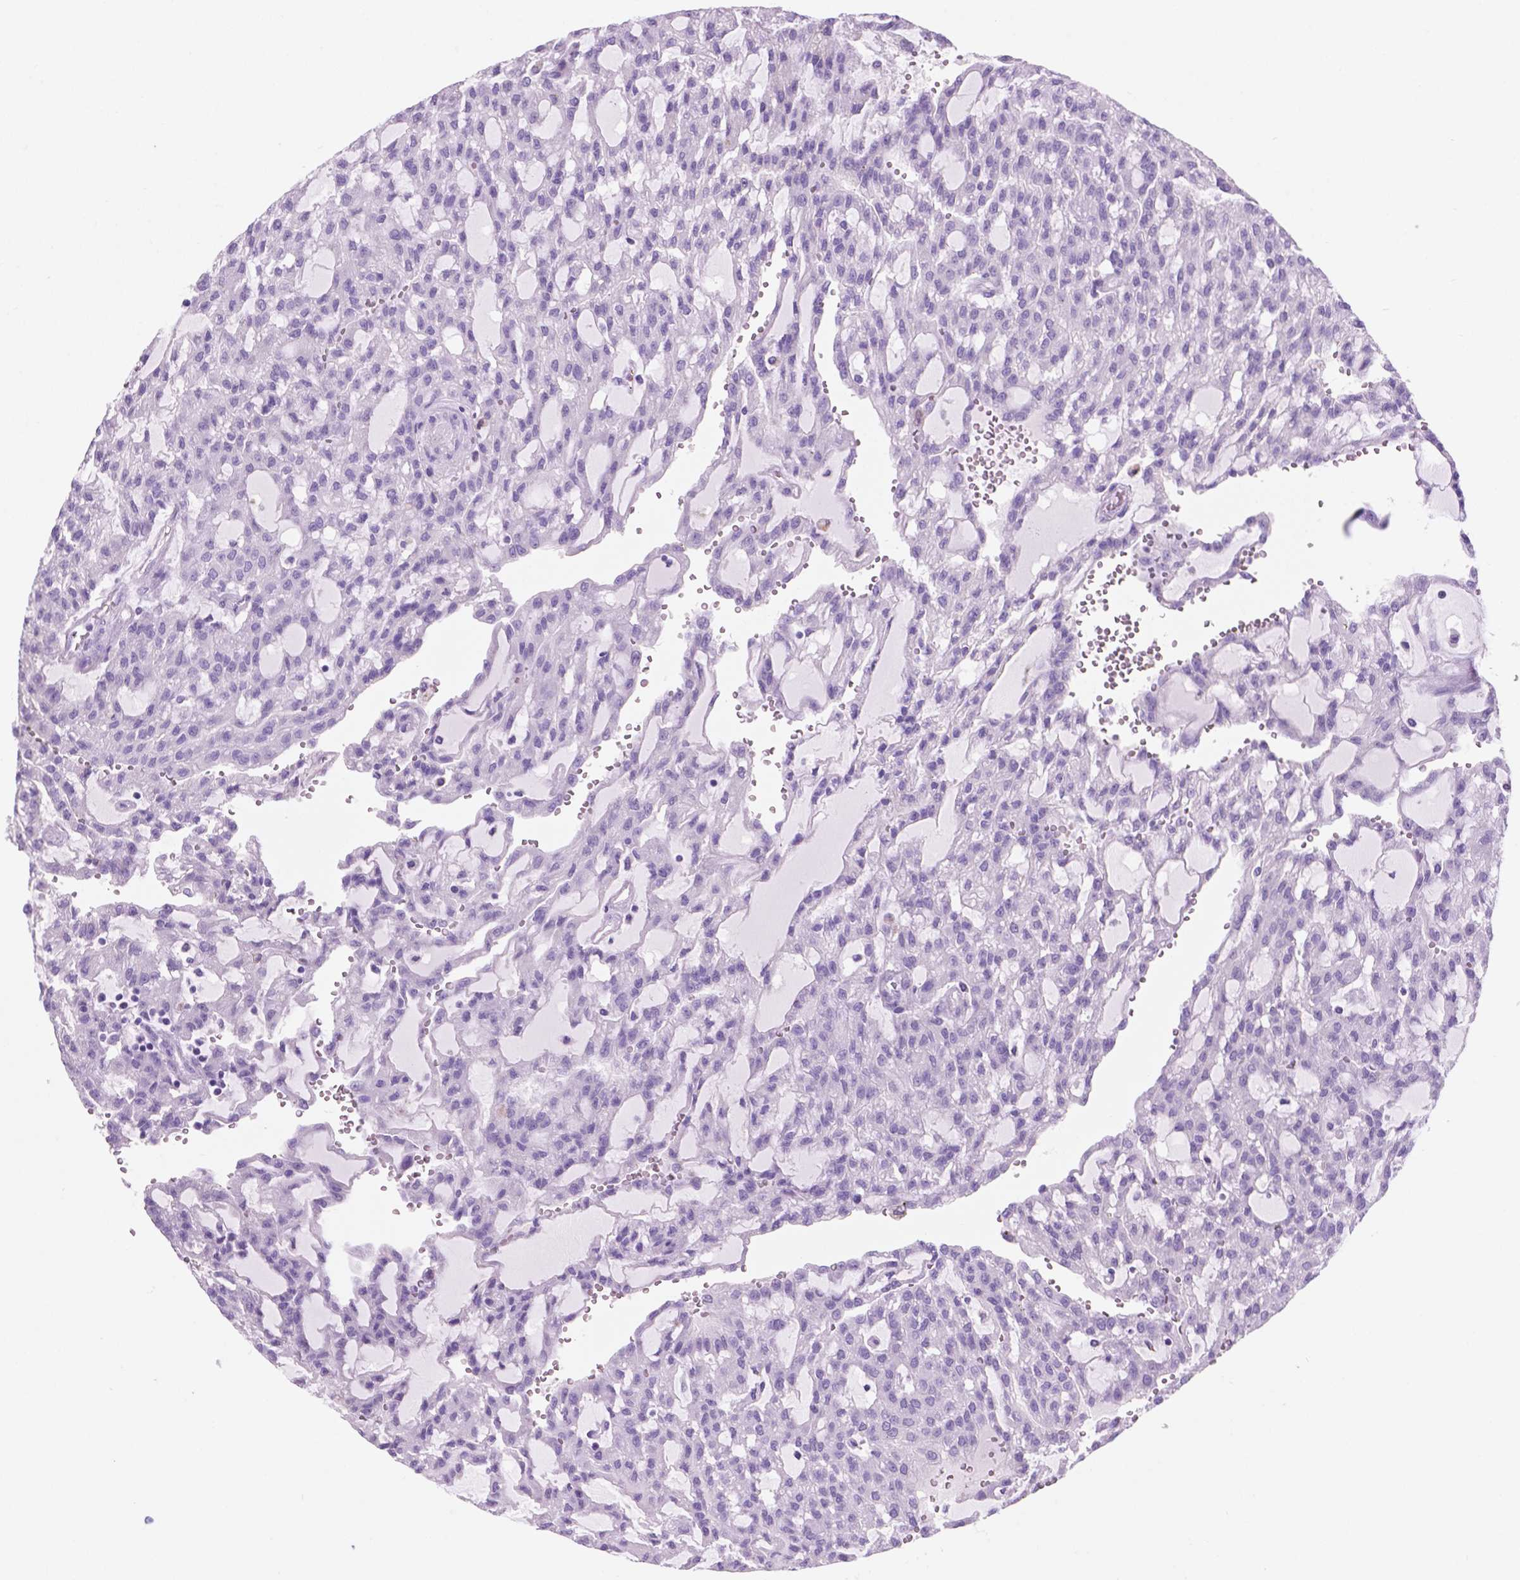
{"staining": {"intensity": "negative", "quantity": "none", "location": "none"}, "tissue": "renal cancer", "cell_type": "Tumor cells", "image_type": "cancer", "snomed": [{"axis": "morphology", "description": "Adenocarcinoma, NOS"}, {"axis": "topography", "description": "Kidney"}], "caption": "A high-resolution micrograph shows immunohistochemistry staining of adenocarcinoma (renal), which displays no significant staining in tumor cells.", "gene": "GRIN2B", "patient": {"sex": "male", "age": 63}}